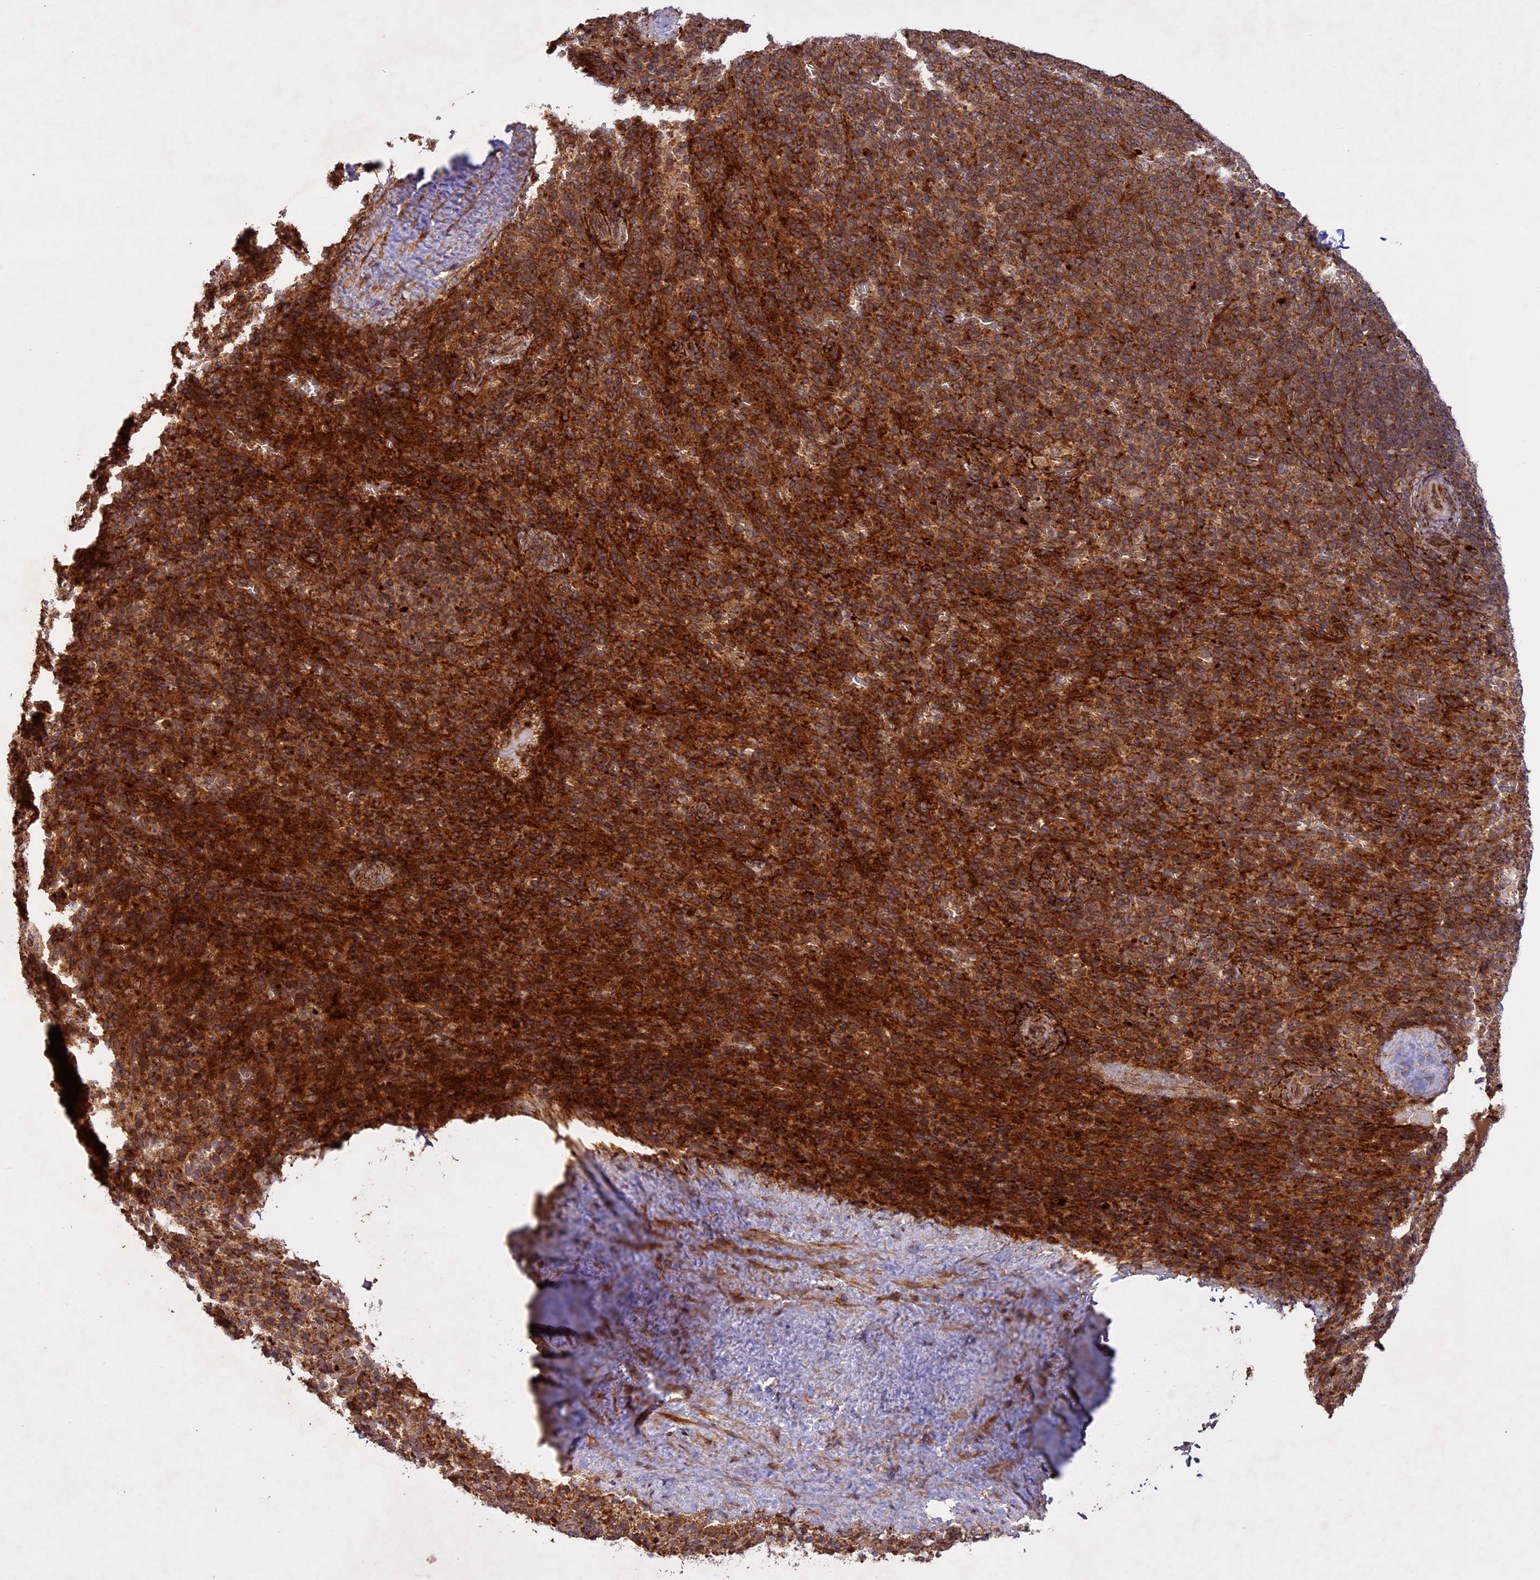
{"staining": {"intensity": "strong", "quantity": "25%-75%", "location": "cytoplasmic/membranous"}, "tissue": "spleen", "cell_type": "Cells in red pulp", "image_type": "normal", "snomed": [{"axis": "morphology", "description": "Normal tissue, NOS"}, {"axis": "topography", "description": "Spleen"}], "caption": "Protein analysis of normal spleen shows strong cytoplasmic/membranous staining in about 25%-75% of cells in red pulp. (Stains: DAB in brown, nuclei in blue, Microscopy: brightfield microscopy at high magnification).", "gene": "DGKH", "patient": {"sex": "female", "age": 21}}